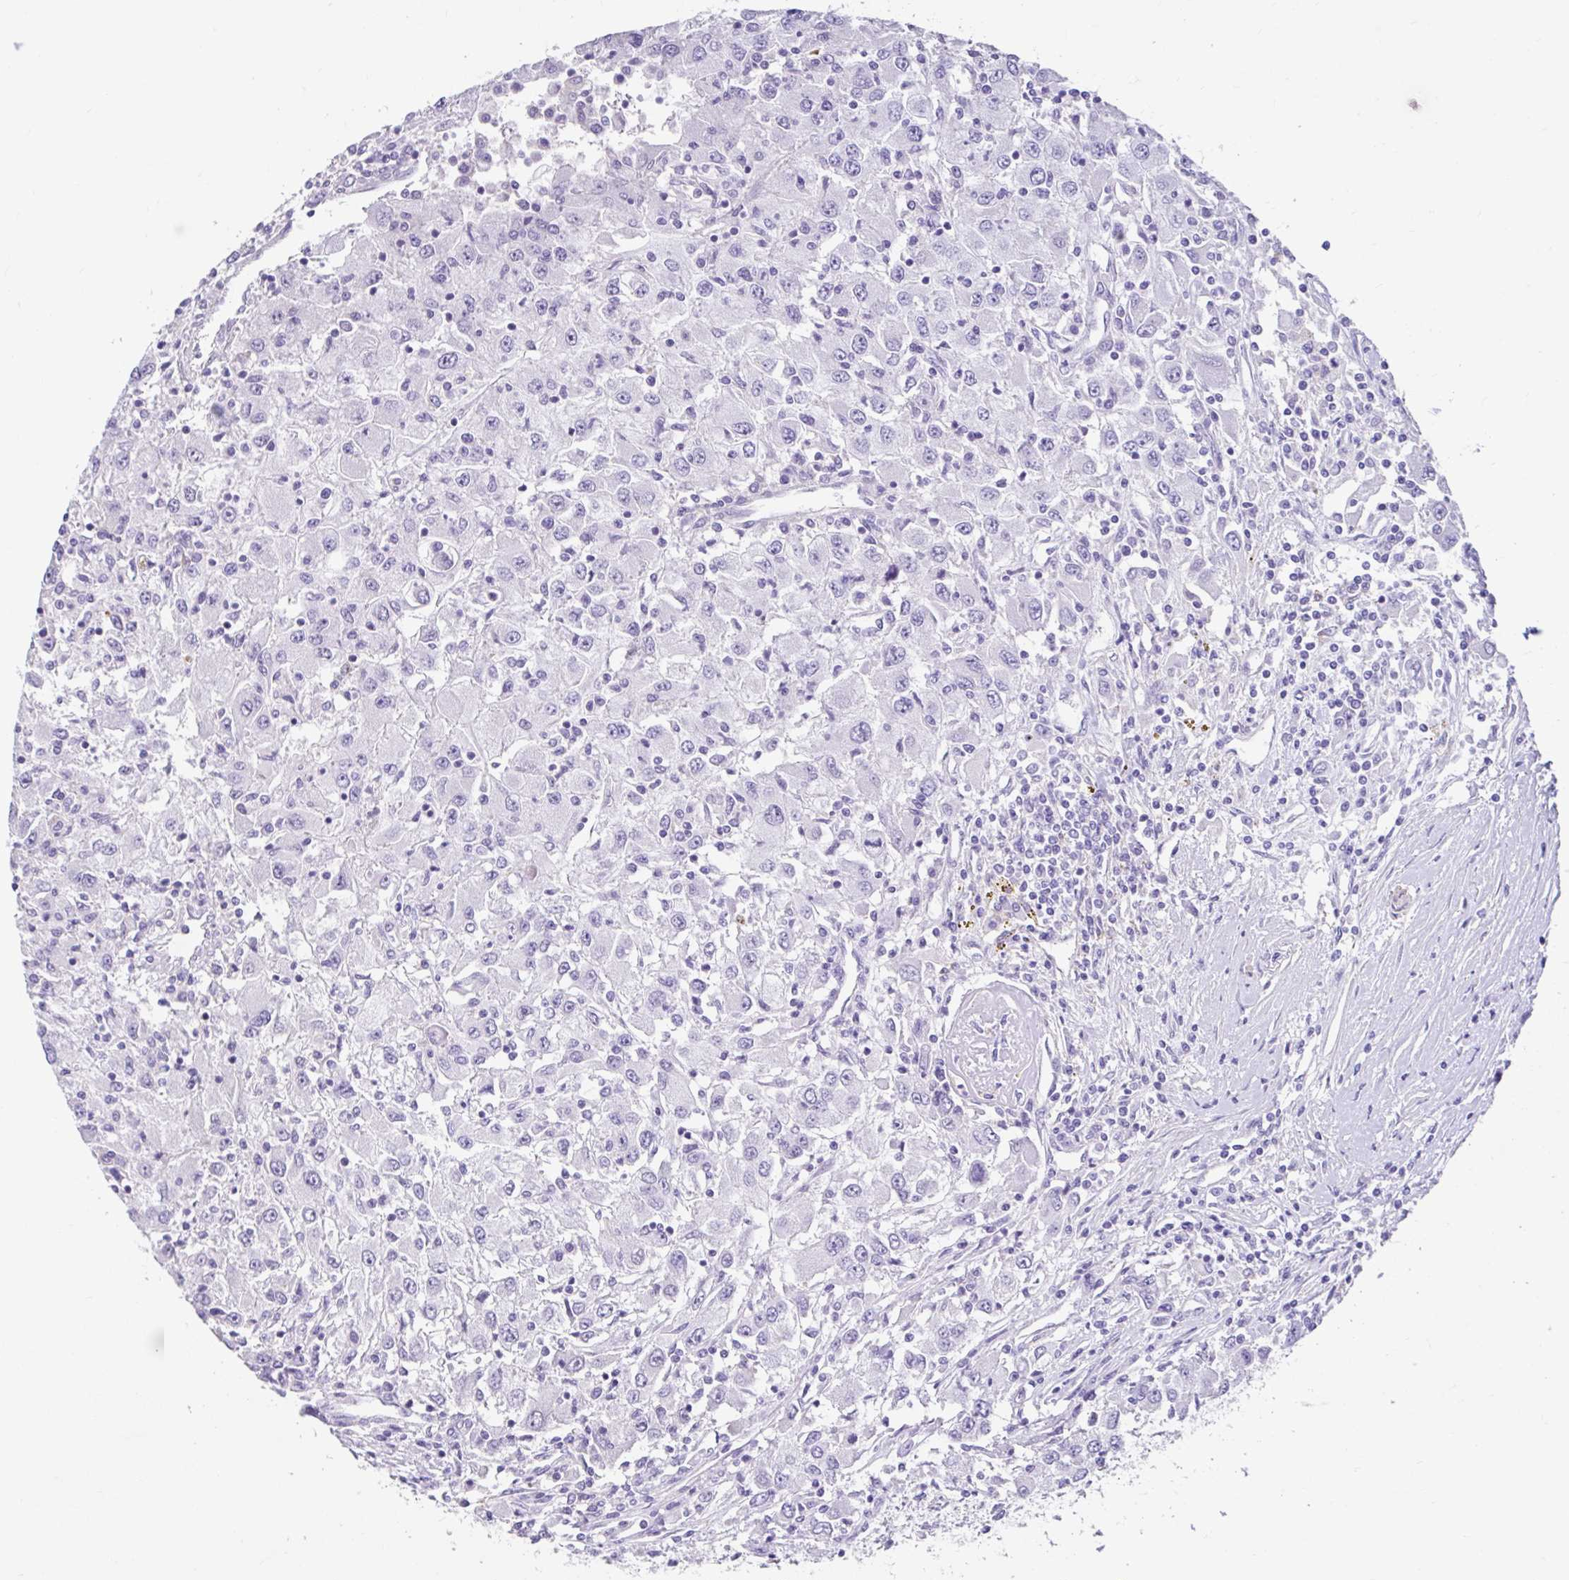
{"staining": {"intensity": "negative", "quantity": "none", "location": "none"}, "tissue": "renal cancer", "cell_type": "Tumor cells", "image_type": "cancer", "snomed": [{"axis": "morphology", "description": "Adenocarcinoma, NOS"}, {"axis": "topography", "description": "Kidney"}], "caption": "Tumor cells are negative for brown protein staining in renal adenocarcinoma.", "gene": "DCAF17", "patient": {"sex": "female", "age": 67}}